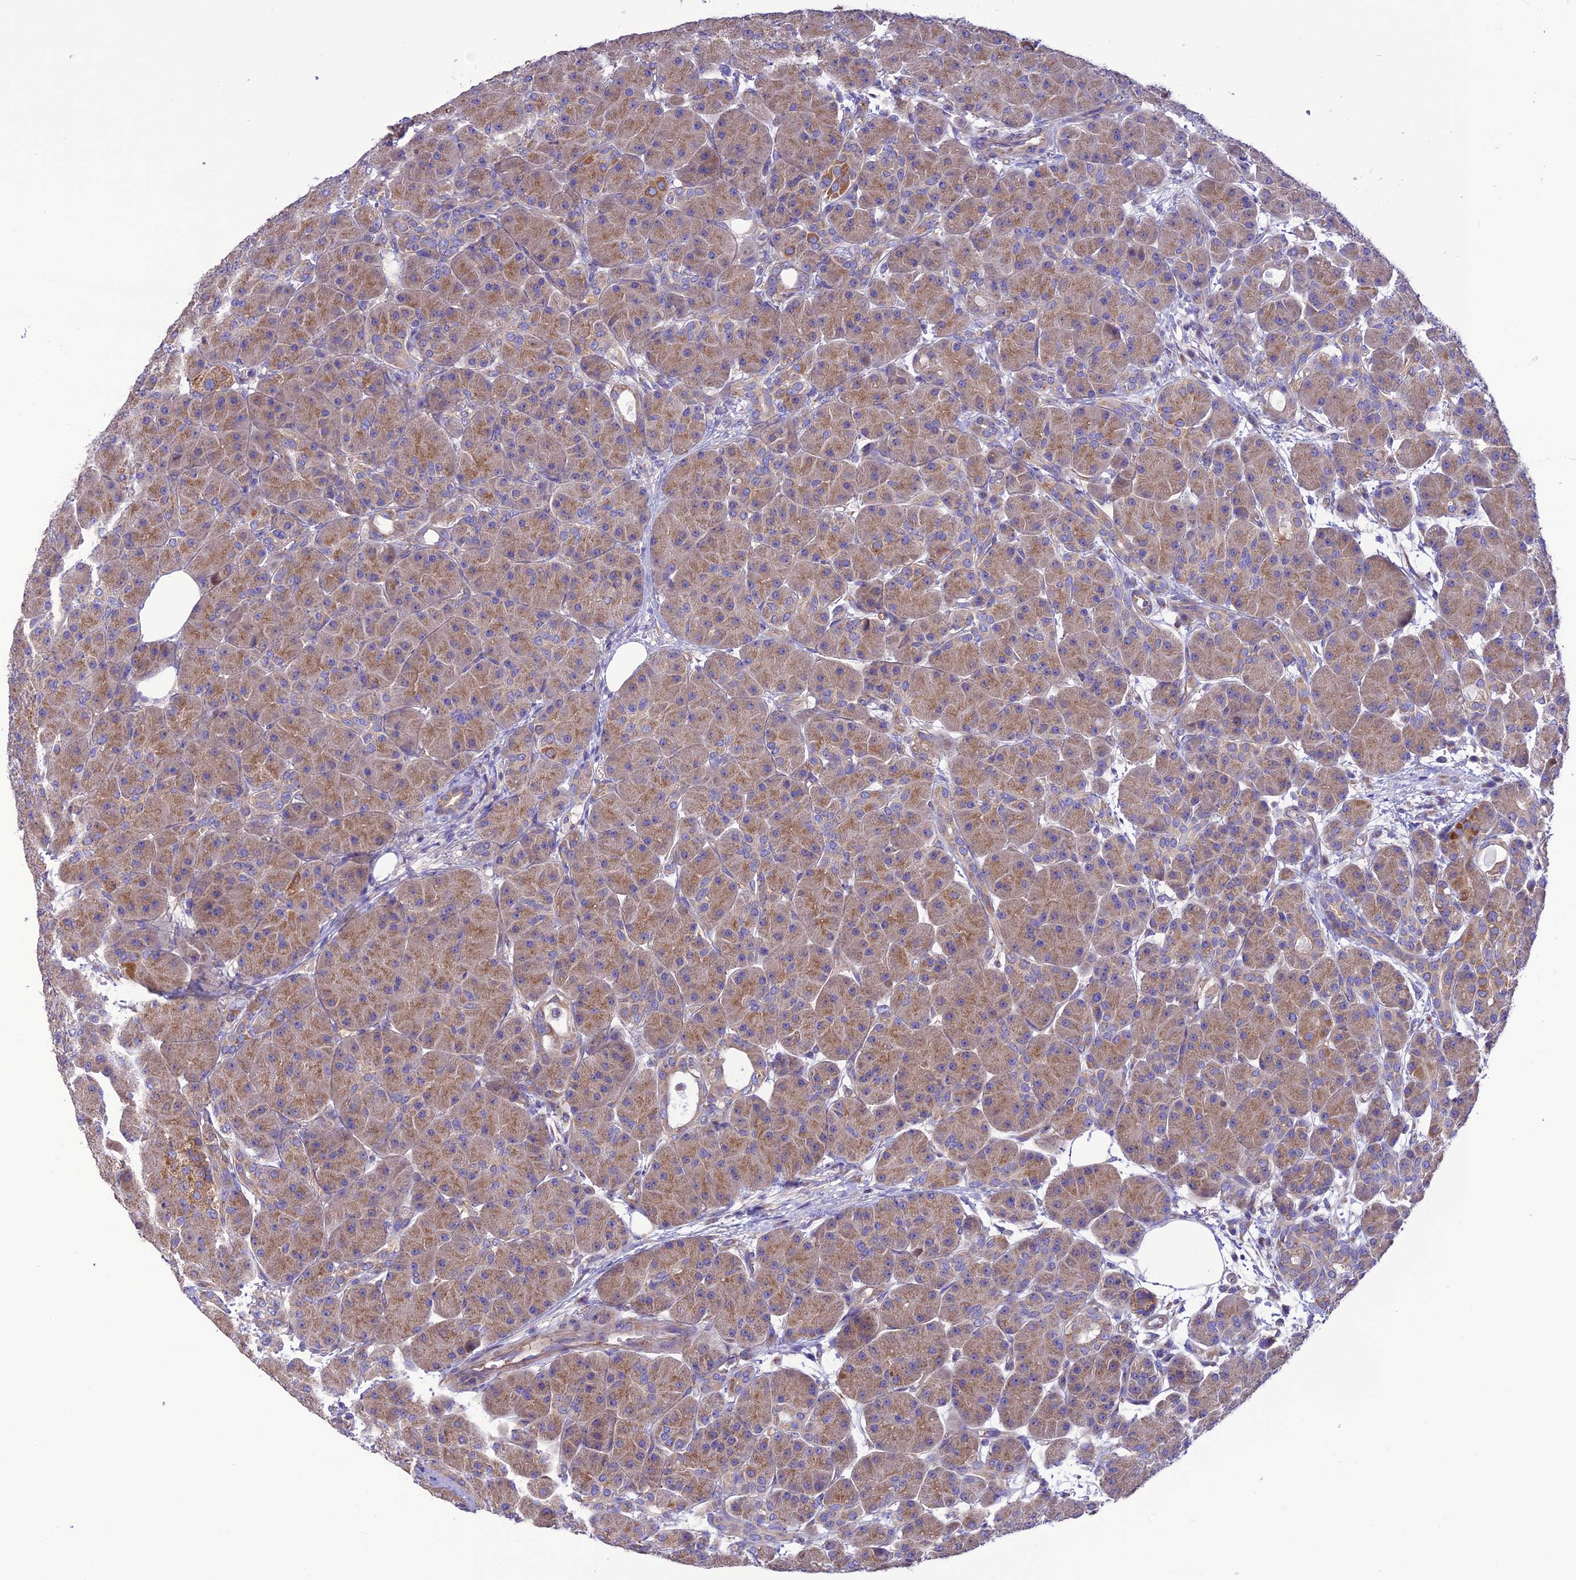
{"staining": {"intensity": "moderate", "quantity": ">75%", "location": "cytoplasmic/membranous"}, "tissue": "pancreas", "cell_type": "Exocrine glandular cells", "image_type": "normal", "snomed": [{"axis": "morphology", "description": "Normal tissue, NOS"}, {"axis": "topography", "description": "Pancreas"}], "caption": "Human pancreas stained with a brown dye displays moderate cytoplasmic/membranous positive expression in approximately >75% of exocrine glandular cells.", "gene": "MAP3K12", "patient": {"sex": "male", "age": 63}}